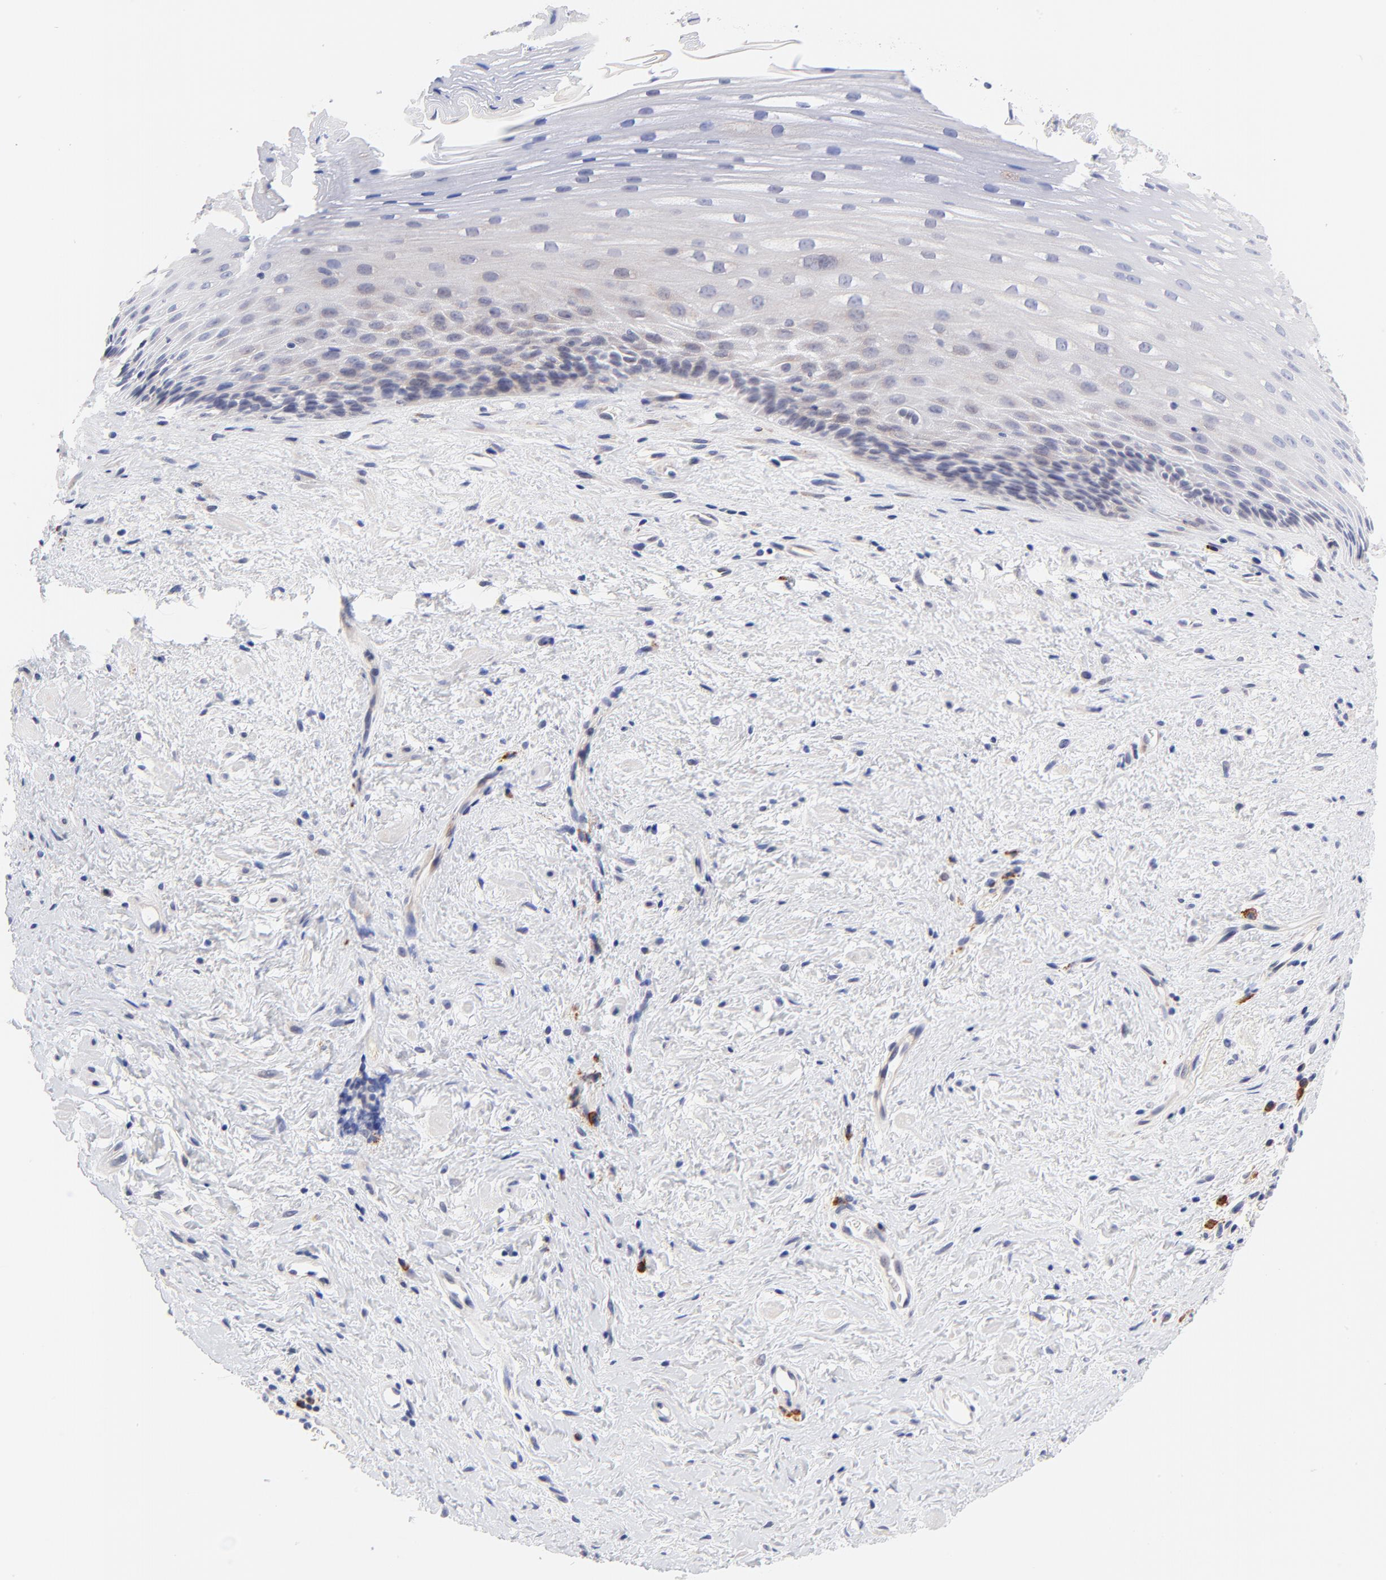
{"staining": {"intensity": "negative", "quantity": "none", "location": "none"}, "tissue": "esophagus", "cell_type": "Squamous epithelial cells", "image_type": "normal", "snomed": [{"axis": "morphology", "description": "Normal tissue, NOS"}, {"axis": "topography", "description": "Esophagus"}], "caption": "Squamous epithelial cells show no significant protein positivity in normal esophagus. (DAB immunohistochemistry with hematoxylin counter stain).", "gene": "AFF2", "patient": {"sex": "female", "age": 70}}